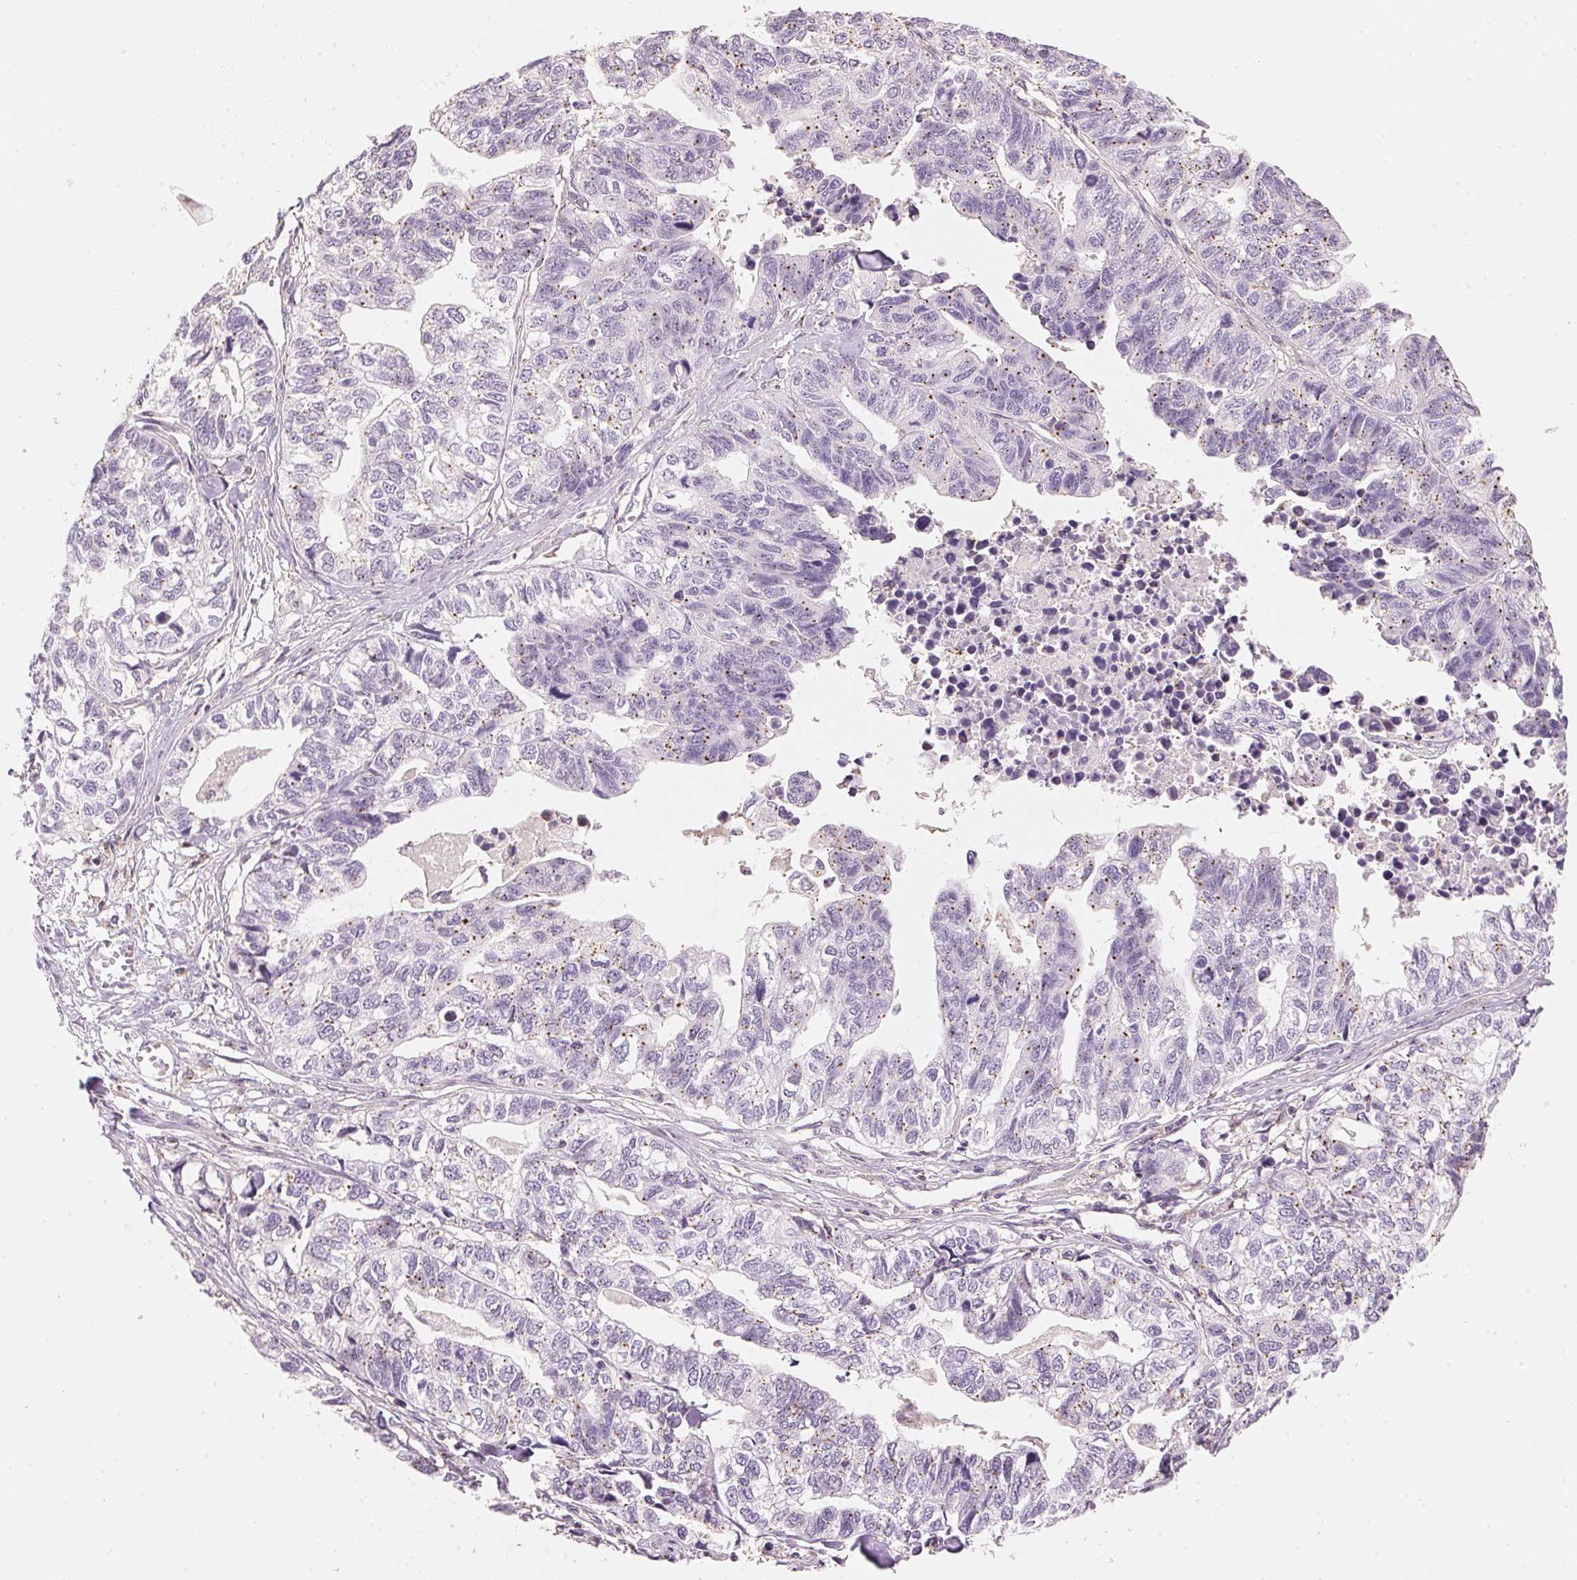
{"staining": {"intensity": "moderate", "quantity": "<25%", "location": "cytoplasmic/membranous"}, "tissue": "stomach cancer", "cell_type": "Tumor cells", "image_type": "cancer", "snomed": [{"axis": "morphology", "description": "Adenocarcinoma, NOS"}, {"axis": "topography", "description": "Stomach, upper"}], "caption": "A brown stain labels moderate cytoplasmic/membranous expression of a protein in human adenocarcinoma (stomach) tumor cells. The staining is performed using DAB (3,3'-diaminobenzidine) brown chromogen to label protein expression. The nuclei are counter-stained blue using hematoxylin.", "gene": "HOXB13", "patient": {"sex": "female", "age": 67}}